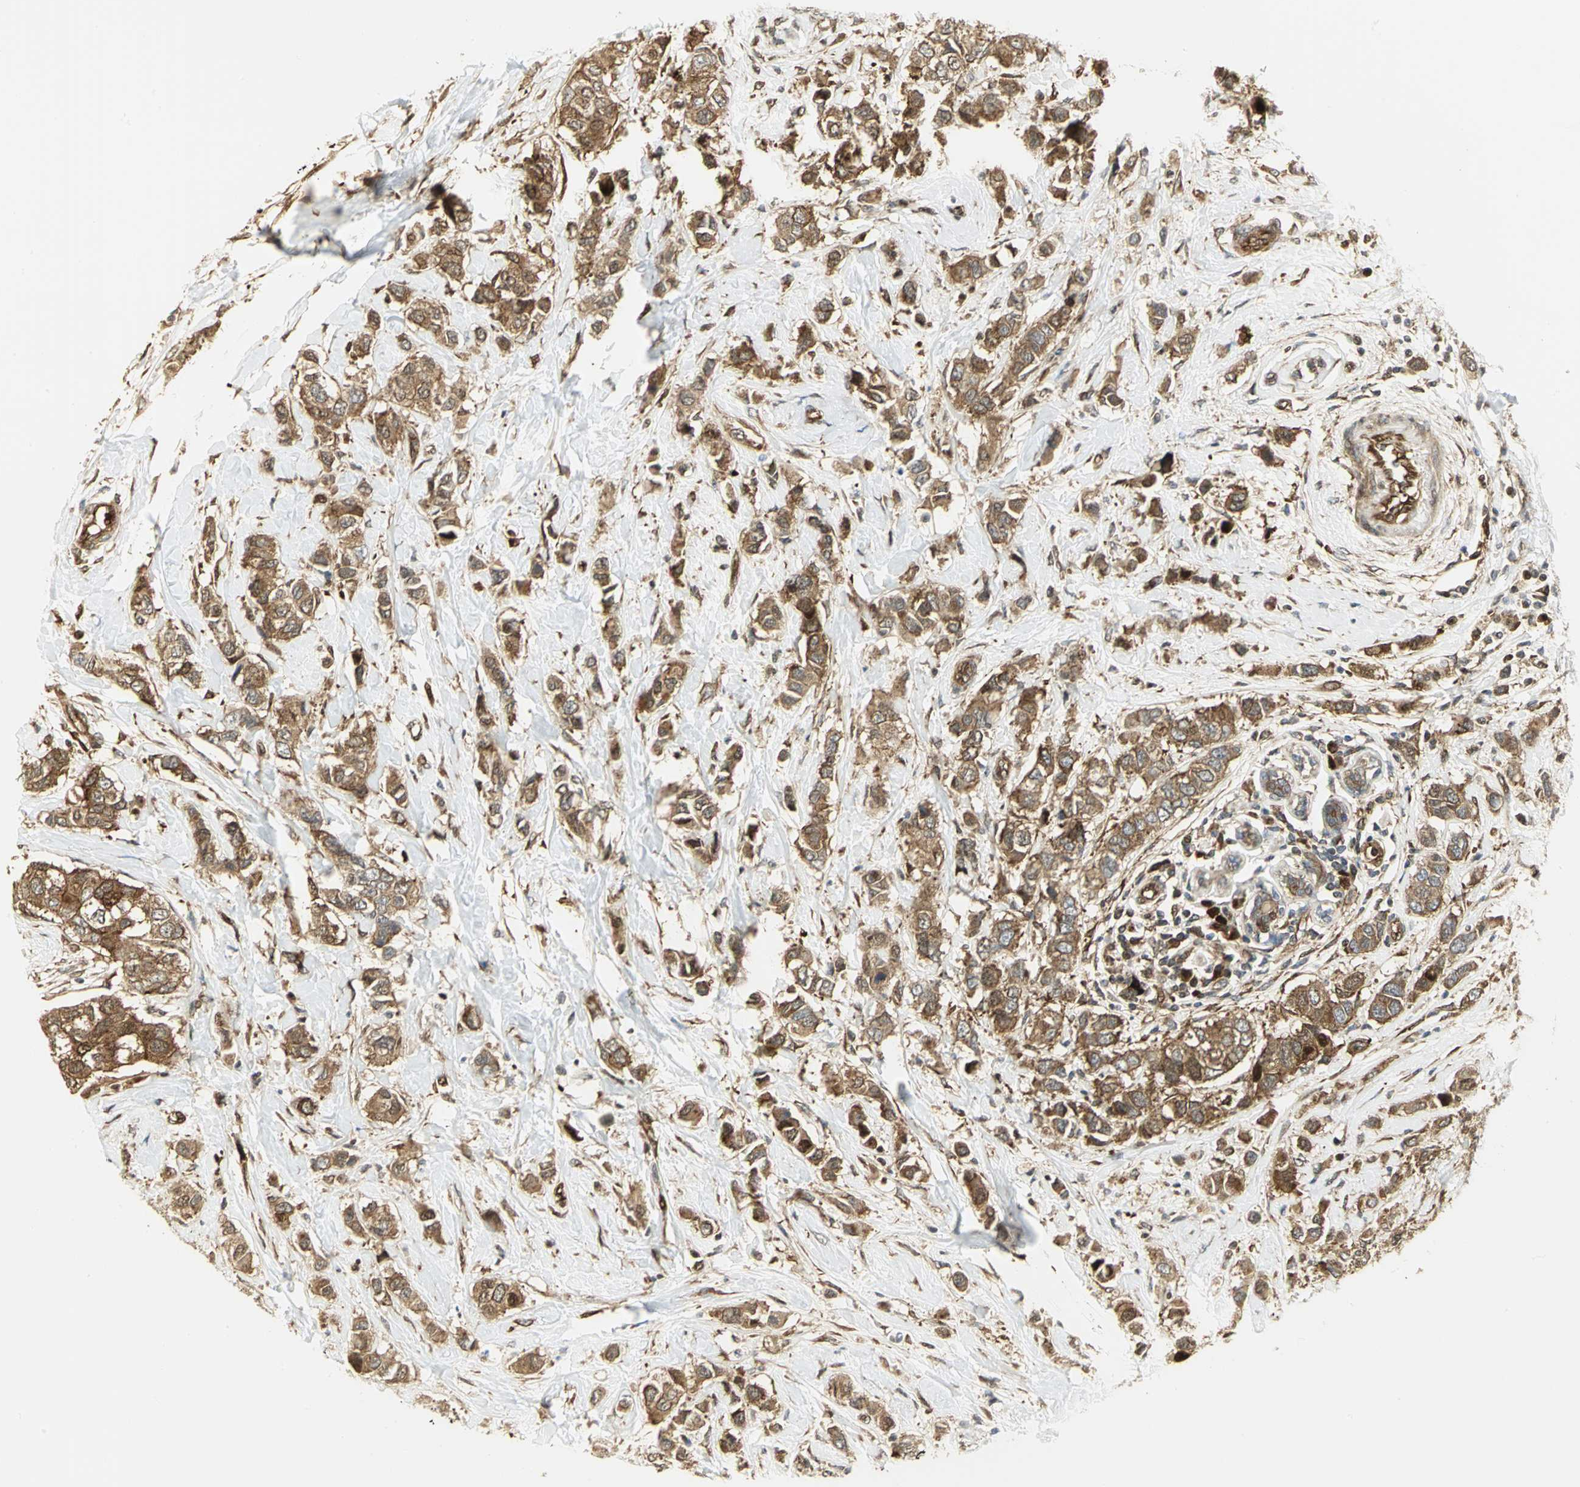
{"staining": {"intensity": "moderate", "quantity": ">75%", "location": "cytoplasmic/membranous"}, "tissue": "breast cancer", "cell_type": "Tumor cells", "image_type": "cancer", "snomed": [{"axis": "morphology", "description": "Duct carcinoma"}, {"axis": "topography", "description": "Breast"}], "caption": "DAB (3,3'-diaminobenzidine) immunohistochemical staining of human invasive ductal carcinoma (breast) reveals moderate cytoplasmic/membranous protein positivity in approximately >75% of tumor cells. Using DAB (brown) and hematoxylin (blue) stains, captured at high magnification using brightfield microscopy.", "gene": "EEA1", "patient": {"sex": "female", "age": 50}}